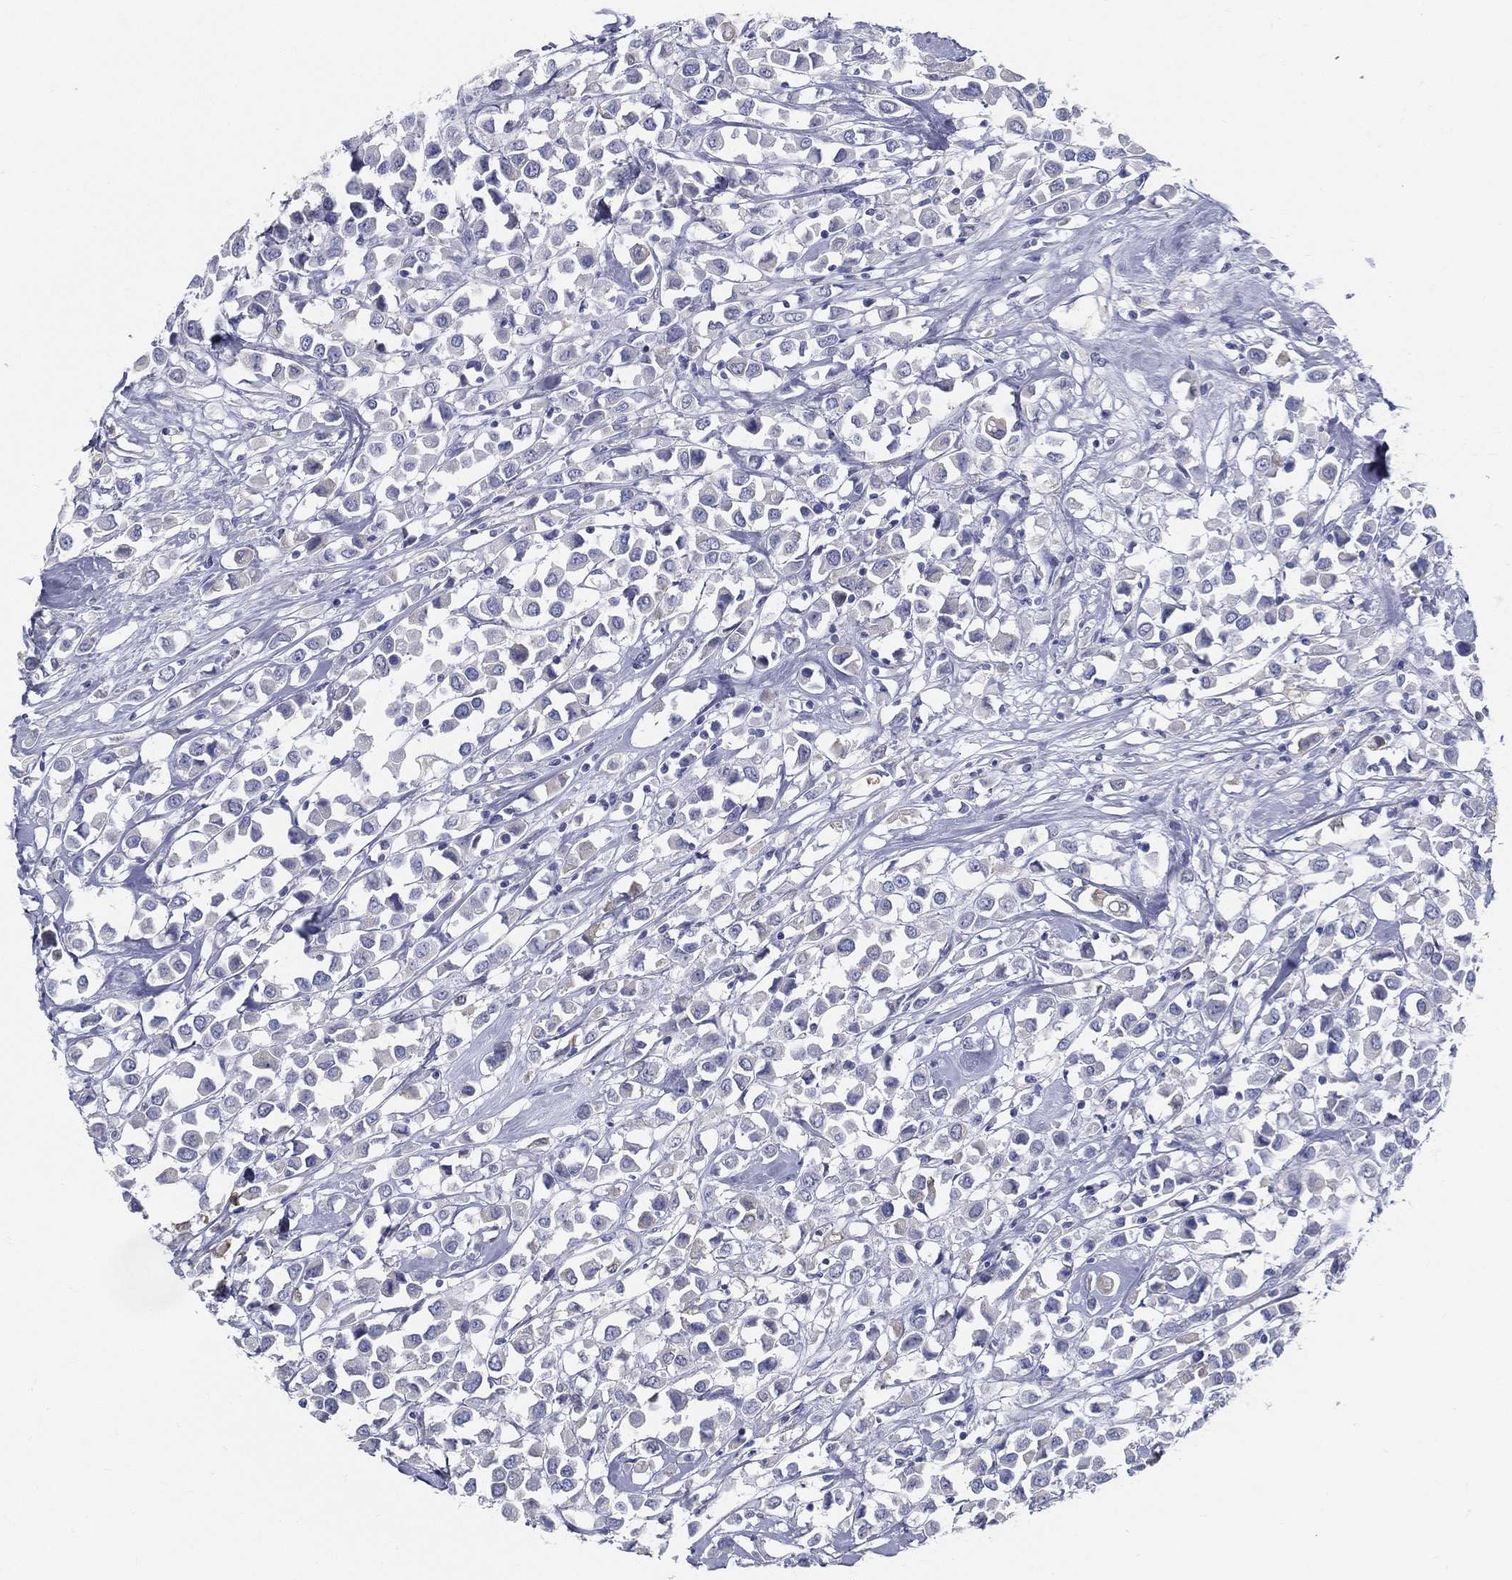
{"staining": {"intensity": "negative", "quantity": "none", "location": "none"}, "tissue": "breast cancer", "cell_type": "Tumor cells", "image_type": "cancer", "snomed": [{"axis": "morphology", "description": "Duct carcinoma"}, {"axis": "topography", "description": "Breast"}], "caption": "Immunohistochemical staining of human invasive ductal carcinoma (breast) demonstrates no significant expression in tumor cells.", "gene": "STS", "patient": {"sex": "female", "age": 61}}